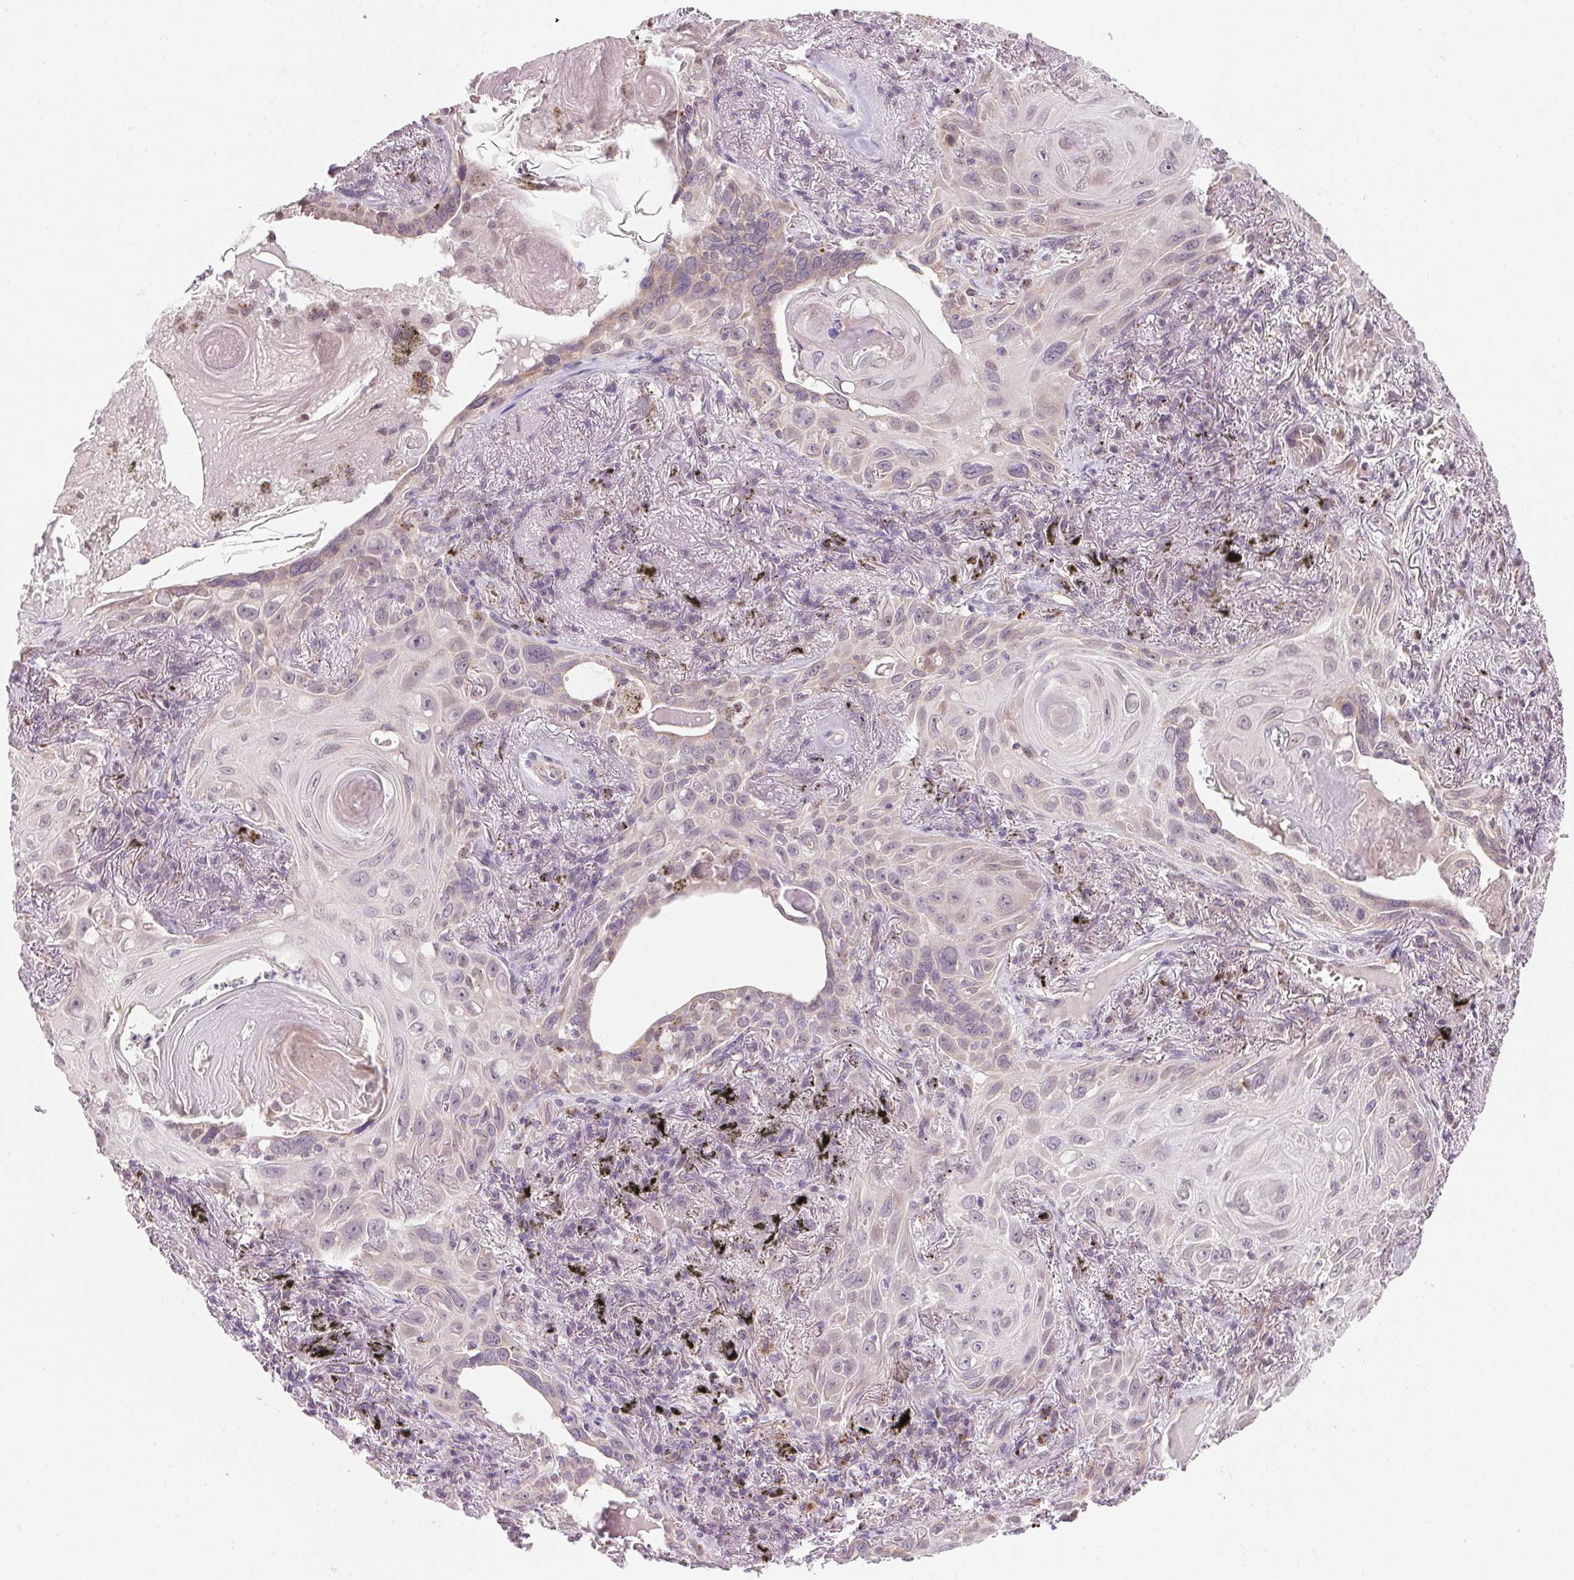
{"staining": {"intensity": "negative", "quantity": "none", "location": "none"}, "tissue": "lung cancer", "cell_type": "Tumor cells", "image_type": "cancer", "snomed": [{"axis": "morphology", "description": "Squamous cell carcinoma, NOS"}, {"axis": "topography", "description": "Lung"}], "caption": "High magnification brightfield microscopy of squamous cell carcinoma (lung) stained with DAB (3,3'-diaminobenzidine) (brown) and counterstained with hematoxylin (blue): tumor cells show no significant expression.", "gene": "METTL13", "patient": {"sex": "male", "age": 79}}